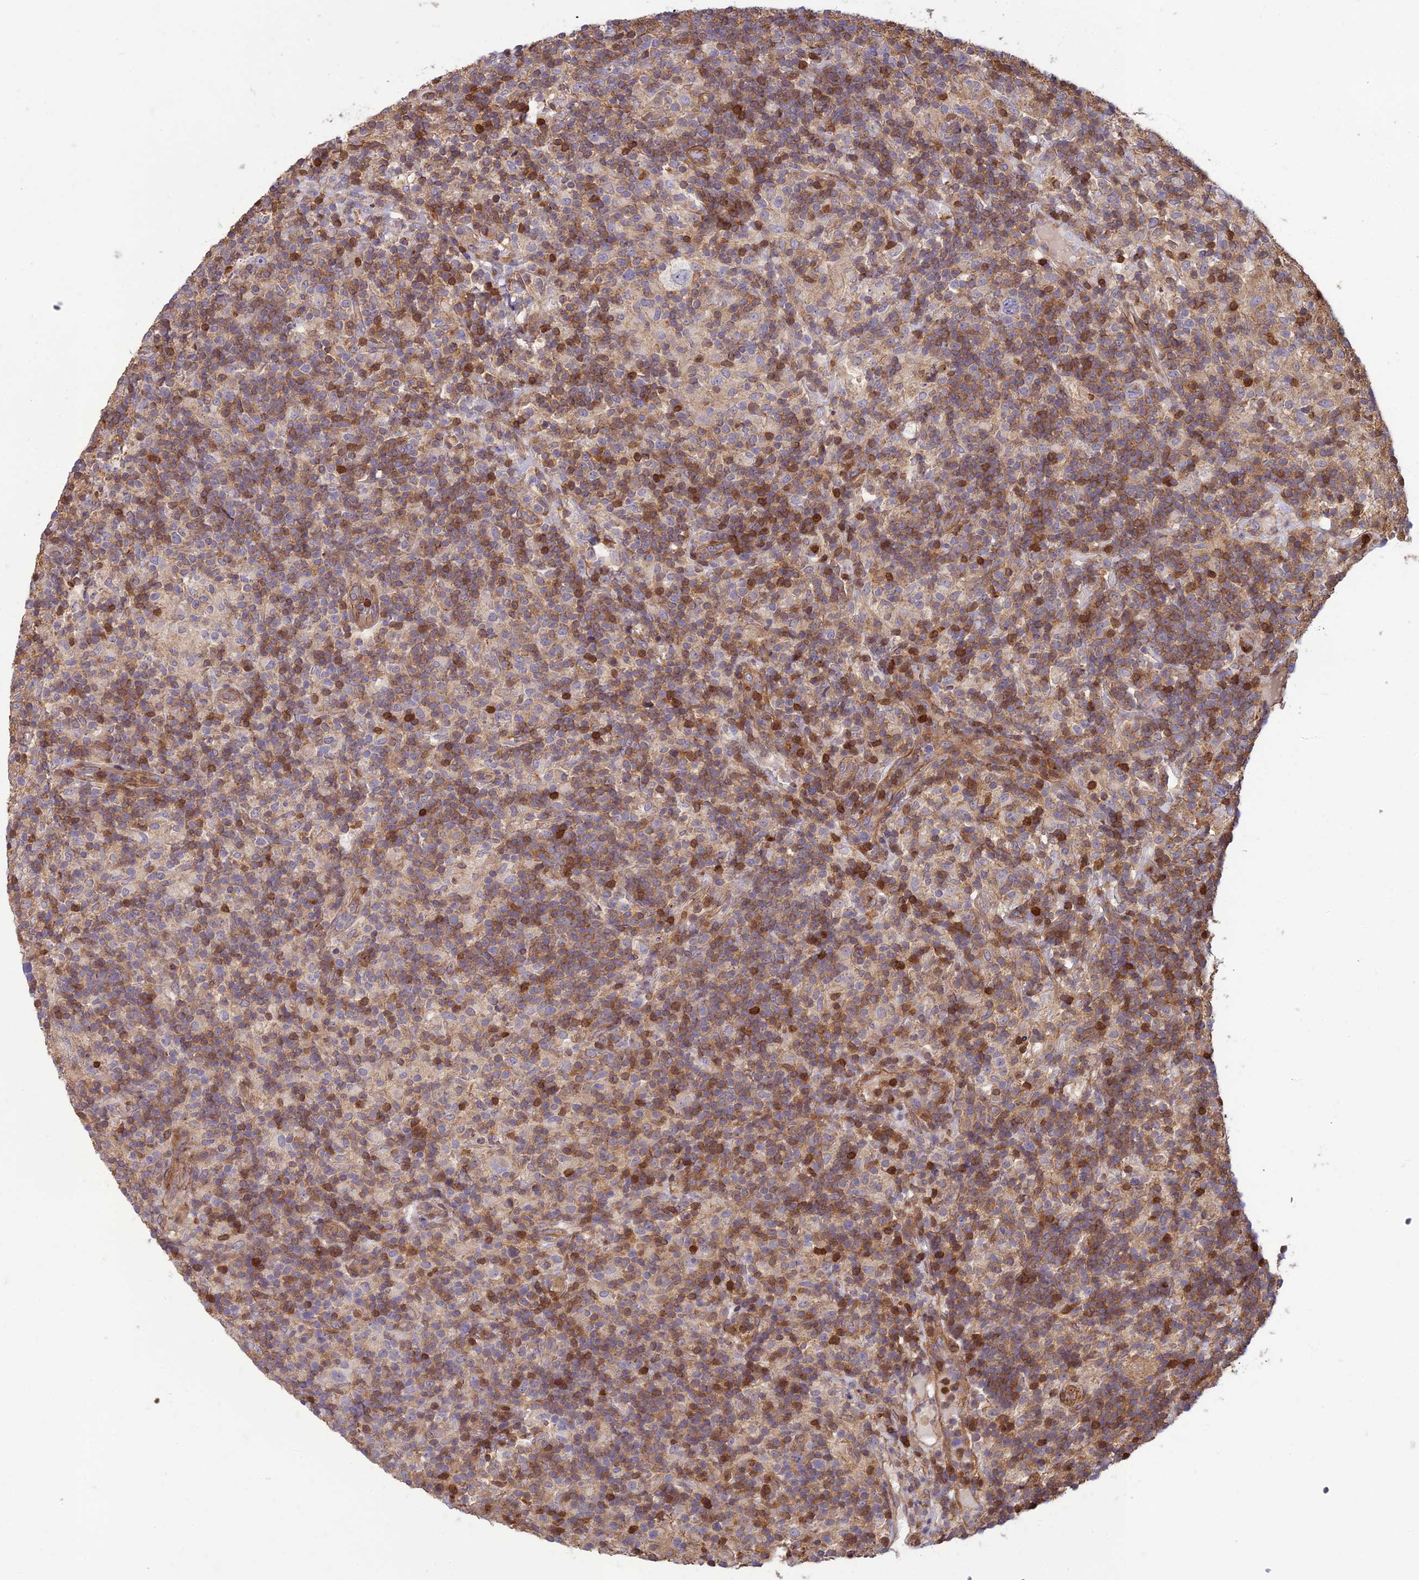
{"staining": {"intensity": "negative", "quantity": "none", "location": "none"}, "tissue": "lymphoma", "cell_type": "Tumor cells", "image_type": "cancer", "snomed": [{"axis": "morphology", "description": "Hodgkin's disease, NOS"}, {"axis": "topography", "description": "Lymph node"}], "caption": "Tumor cells are negative for protein expression in human Hodgkin's disease.", "gene": "HPSE2", "patient": {"sex": "male", "age": 70}}